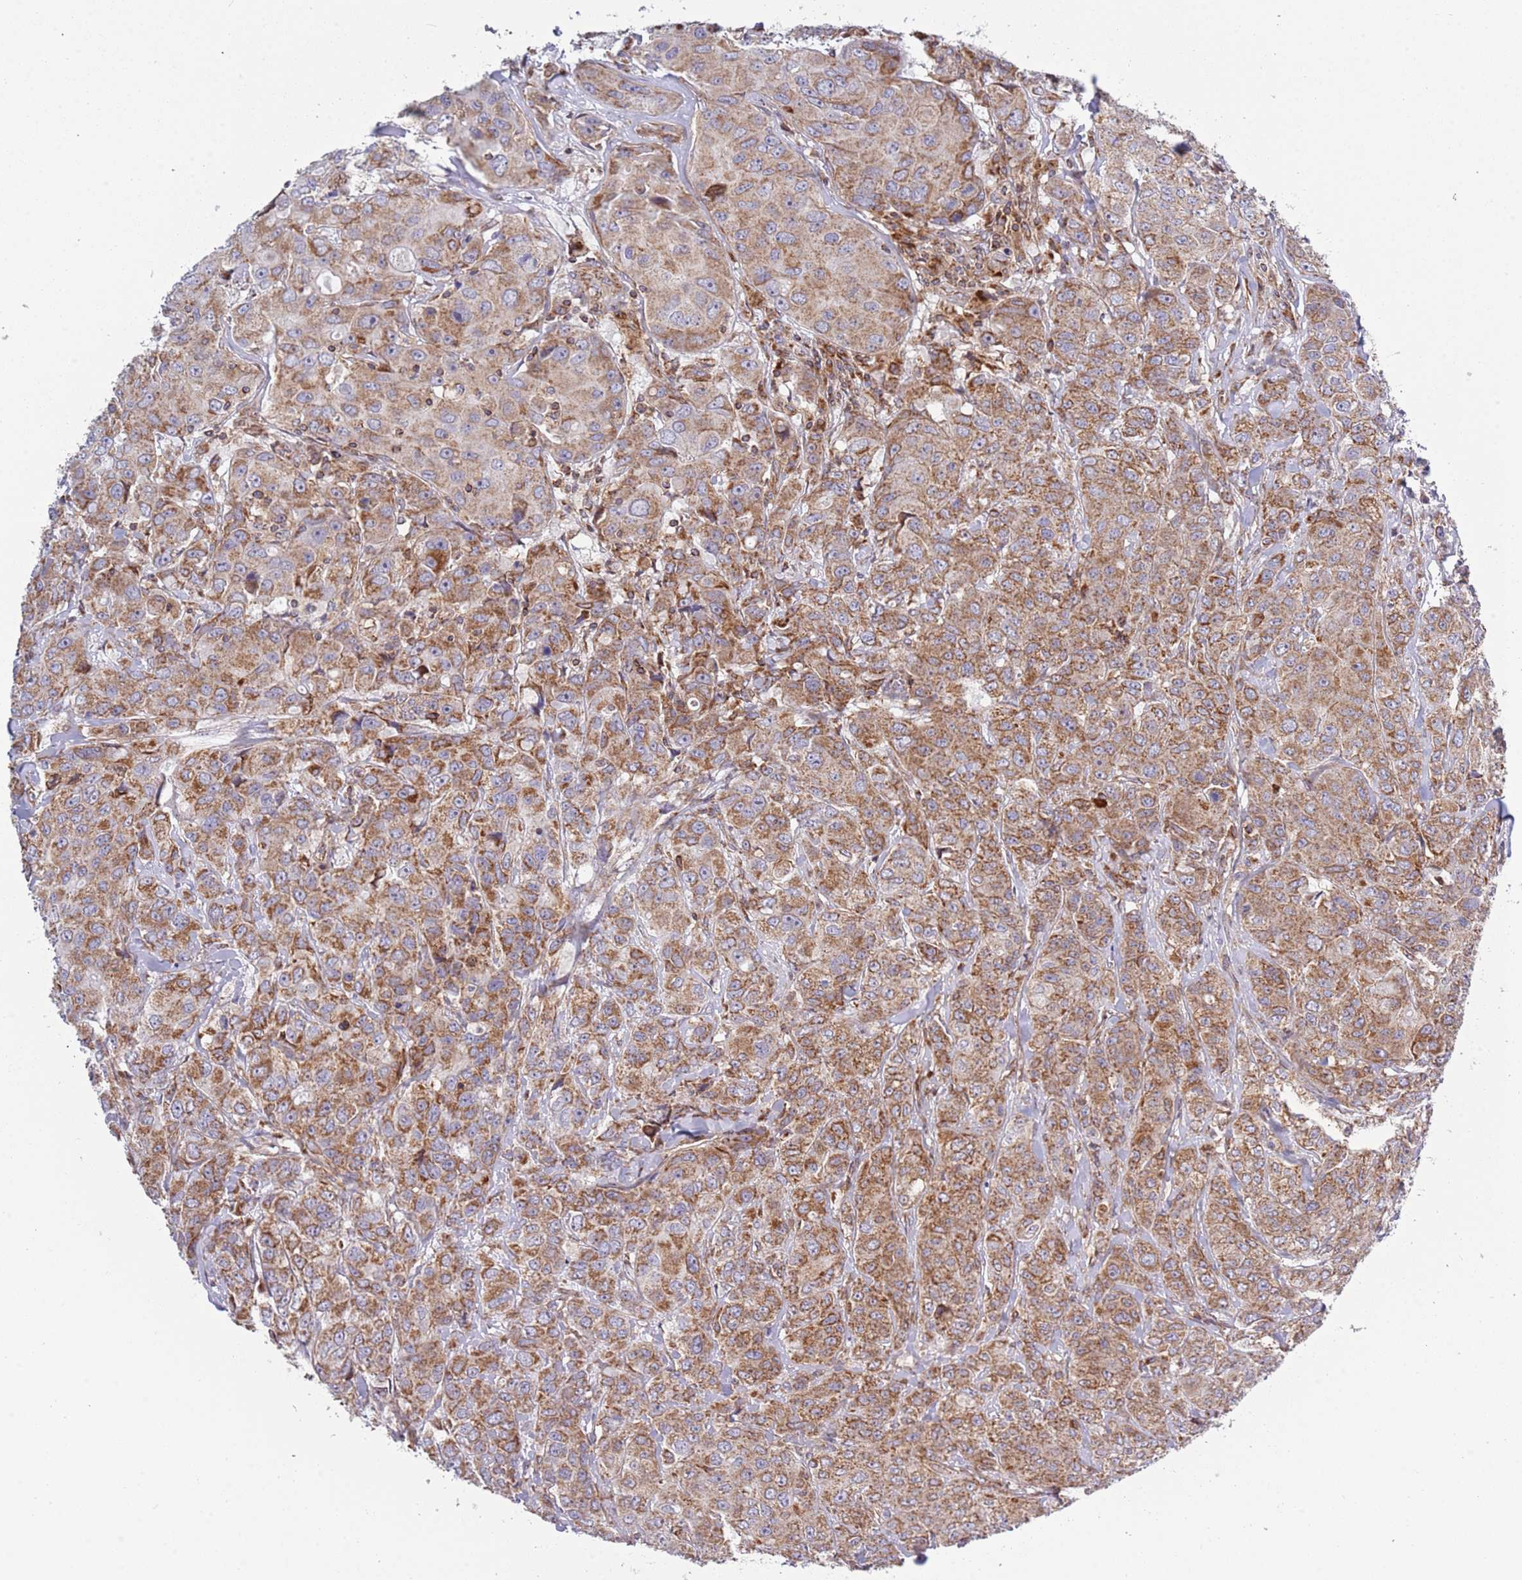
{"staining": {"intensity": "moderate", "quantity": ">75%", "location": "cytoplasmic/membranous"}, "tissue": "breast cancer", "cell_type": "Tumor cells", "image_type": "cancer", "snomed": [{"axis": "morphology", "description": "Duct carcinoma"}, {"axis": "topography", "description": "Breast"}], "caption": "This histopathology image shows breast cancer (intraductal carcinoma) stained with immunohistochemistry to label a protein in brown. The cytoplasmic/membranous of tumor cells show moderate positivity for the protein. Nuclei are counter-stained blue.", "gene": "IRS4", "patient": {"sex": "female", "age": 43}}